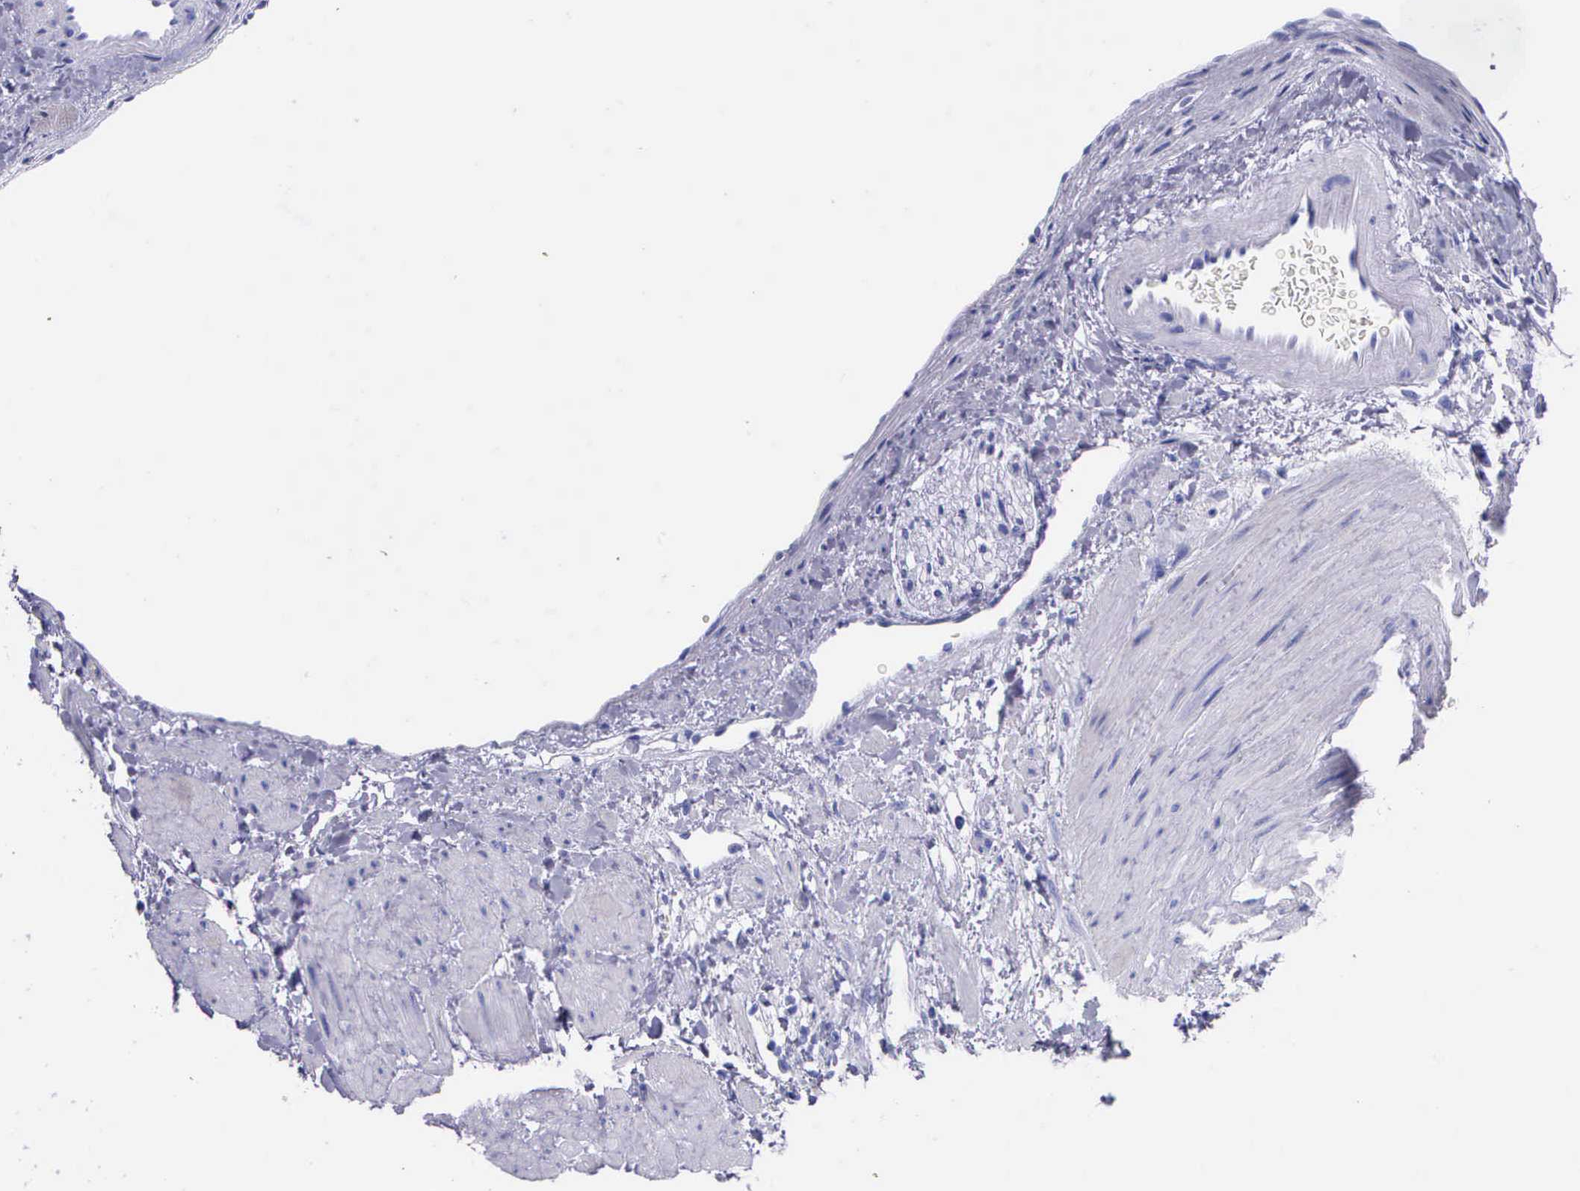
{"staining": {"intensity": "negative", "quantity": "none", "location": "none"}, "tissue": "renal cancer", "cell_type": "Tumor cells", "image_type": "cancer", "snomed": [{"axis": "morphology", "description": "Adenocarcinoma, NOS"}, {"axis": "topography", "description": "Kidney"}], "caption": "DAB immunohistochemical staining of adenocarcinoma (renal) exhibits no significant expression in tumor cells.", "gene": "KLK3", "patient": {"sex": "female", "age": 60}}